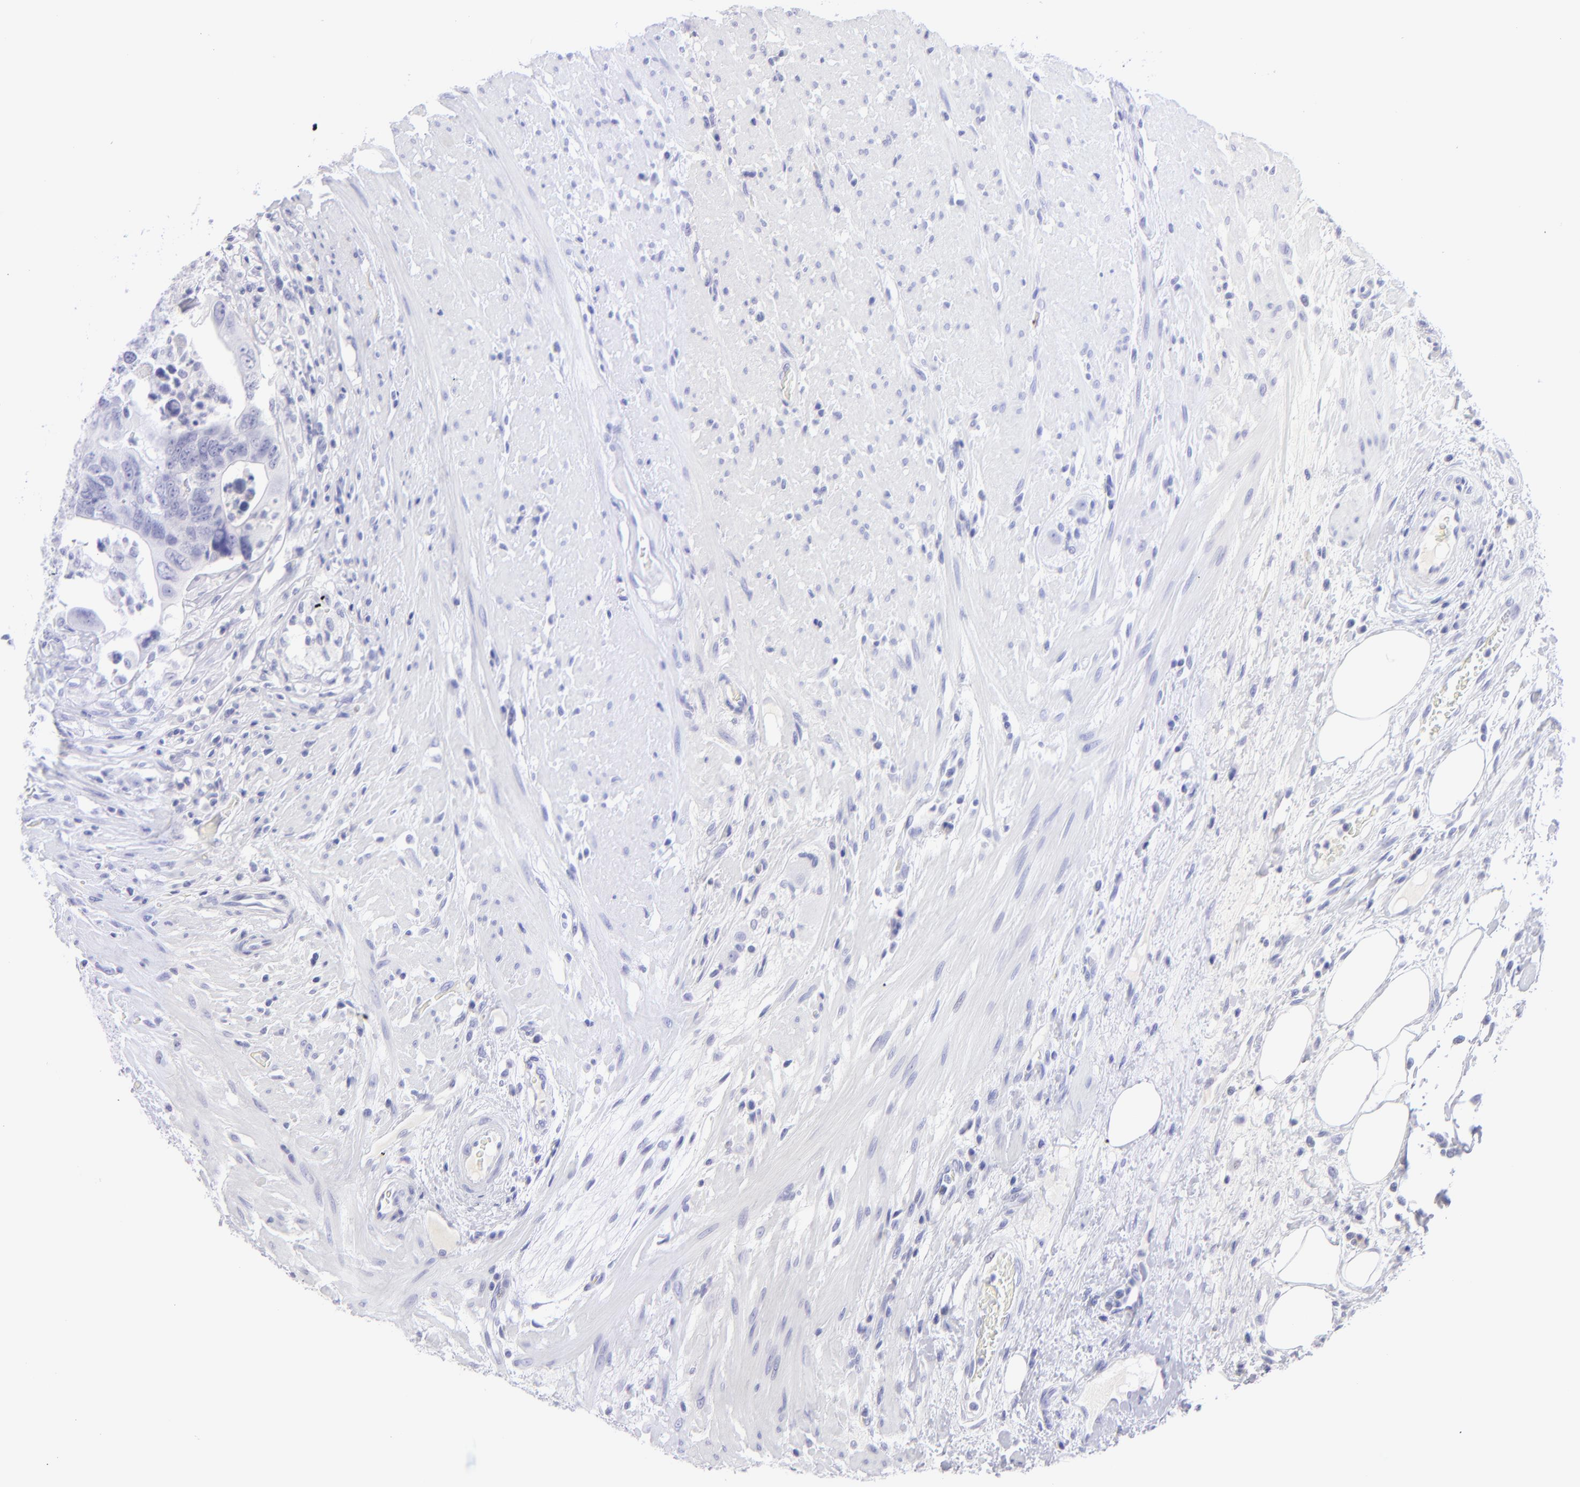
{"staining": {"intensity": "negative", "quantity": "none", "location": "none"}, "tissue": "colorectal cancer", "cell_type": "Tumor cells", "image_type": "cancer", "snomed": [{"axis": "morphology", "description": "Adenocarcinoma, NOS"}, {"axis": "topography", "description": "Rectum"}], "caption": "An image of colorectal adenocarcinoma stained for a protein exhibits no brown staining in tumor cells.", "gene": "SLC1A2", "patient": {"sex": "male", "age": 53}}